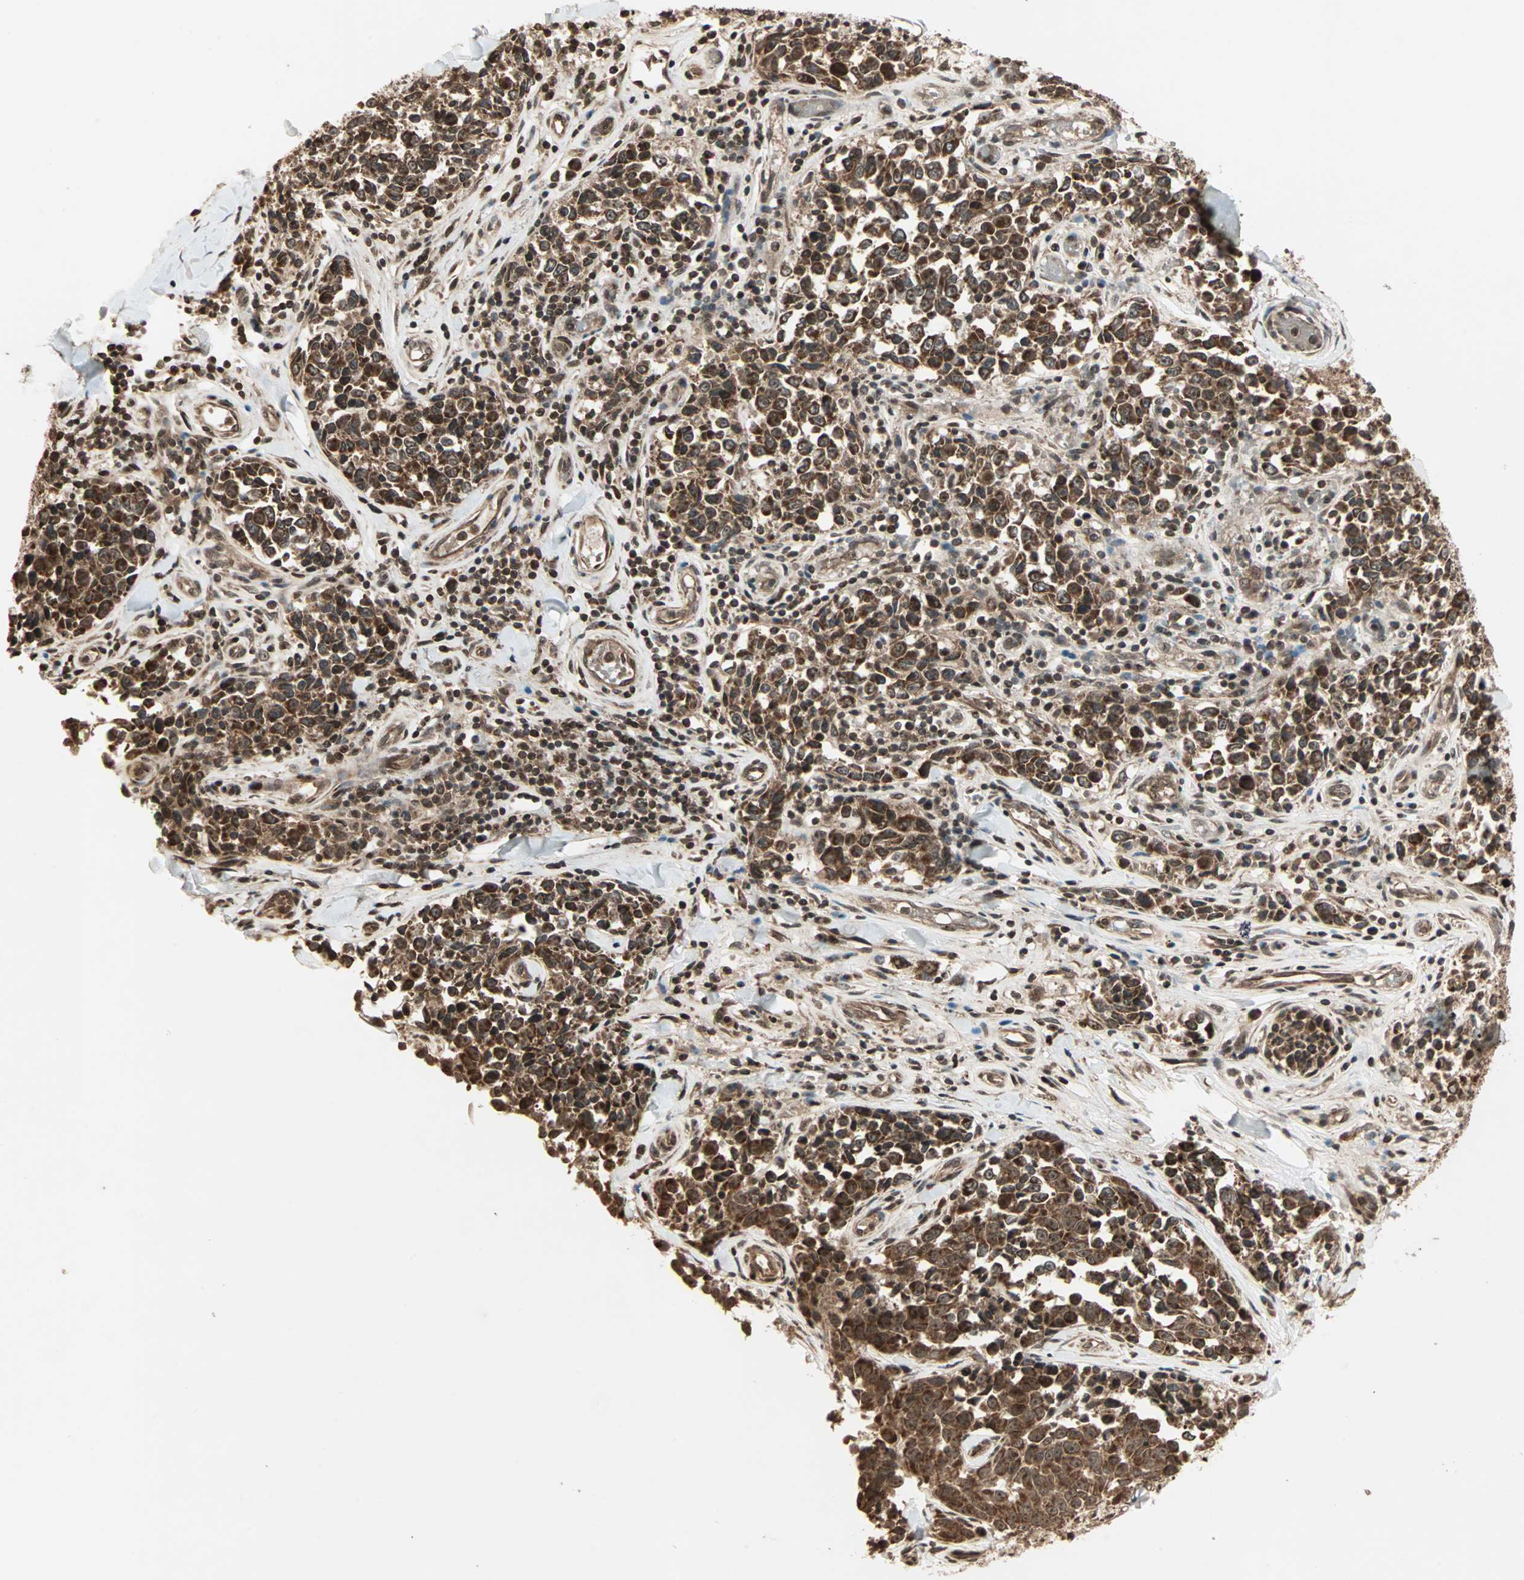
{"staining": {"intensity": "strong", "quantity": ">75%", "location": "cytoplasmic/membranous"}, "tissue": "melanoma", "cell_type": "Tumor cells", "image_type": "cancer", "snomed": [{"axis": "morphology", "description": "Malignant melanoma, NOS"}, {"axis": "topography", "description": "Skin"}], "caption": "The image reveals staining of malignant melanoma, revealing strong cytoplasmic/membranous protein staining (brown color) within tumor cells.", "gene": "RFFL", "patient": {"sex": "female", "age": 64}}